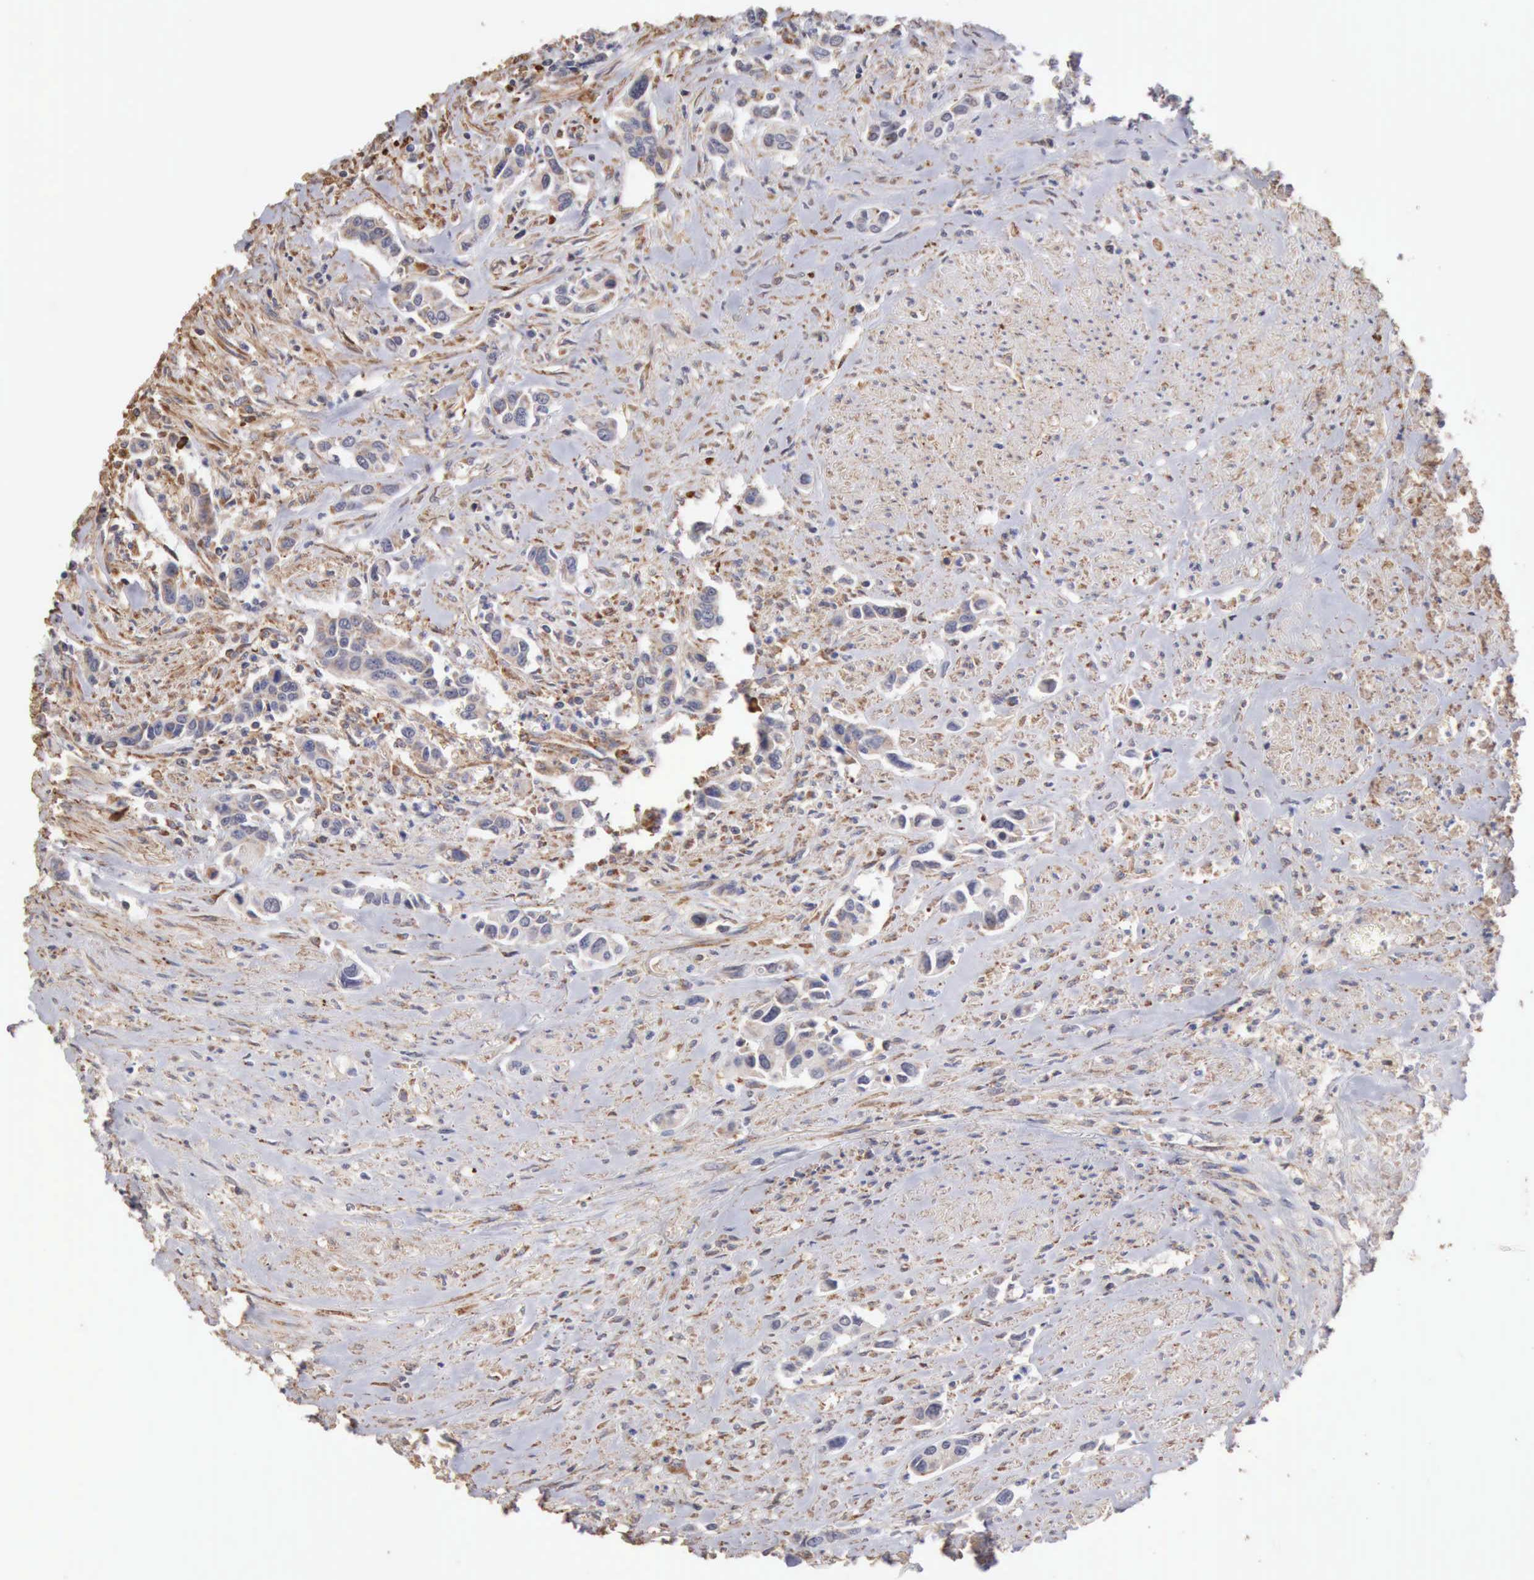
{"staining": {"intensity": "weak", "quantity": "<25%", "location": "cytoplasmic/membranous"}, "tissue": "urothelial cancer", "cell_type": "Tumor cells", "image_type": "cancer", "snomed": [{"axis": "morphology", "description": "Urothelial carcinoma, High grade"}, {"axis": "topography", "description": "Urinary bladder"}], "caption": "The histopathology image demonstrates no staining of tumor cells in urothelial carcinoma (high-grade).", "gene": "GPR101", "patient": {"sex": "male", "age": 86}}